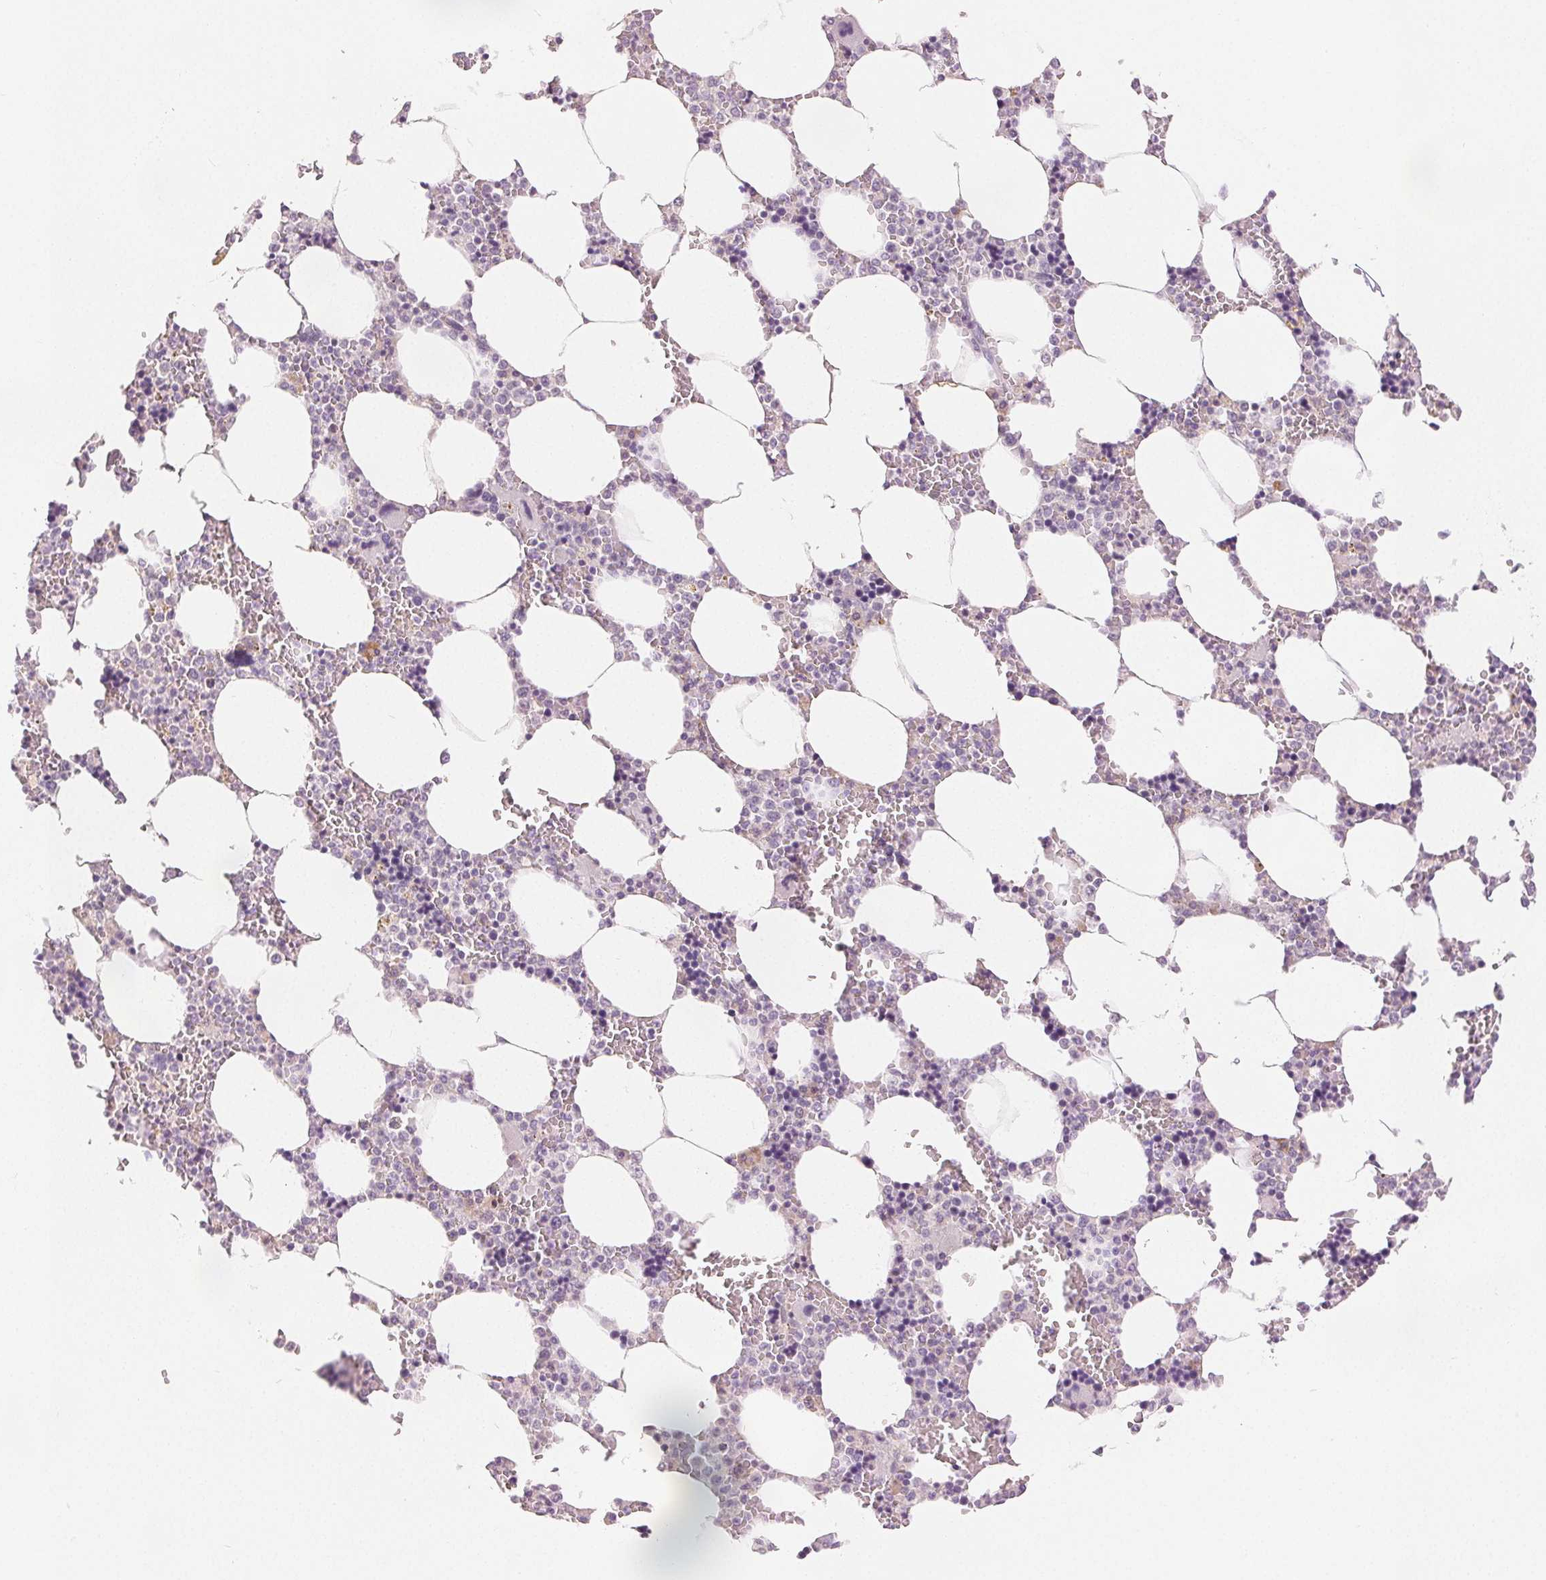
{"staining": {"intensity": "negative", "quantity": "none", "location": "none"}, "tissue": "bone marrow", "cell_type": "Hematopoietic cells", "image_type": "normal", "snomed": [{"axis": "morphology", "description": "Normal tissue, NOS"}, {"axis": "topography", "description": "Bone marrow"}], "caption": "Immunohistochemistry (IHC) histopathology image of normal bone marrow: bone marrow stained with DAB displays no significant protein staining in hematopoietic cells.", "gene": "CA12", "patient": {"sex": "male", "age": 64}}